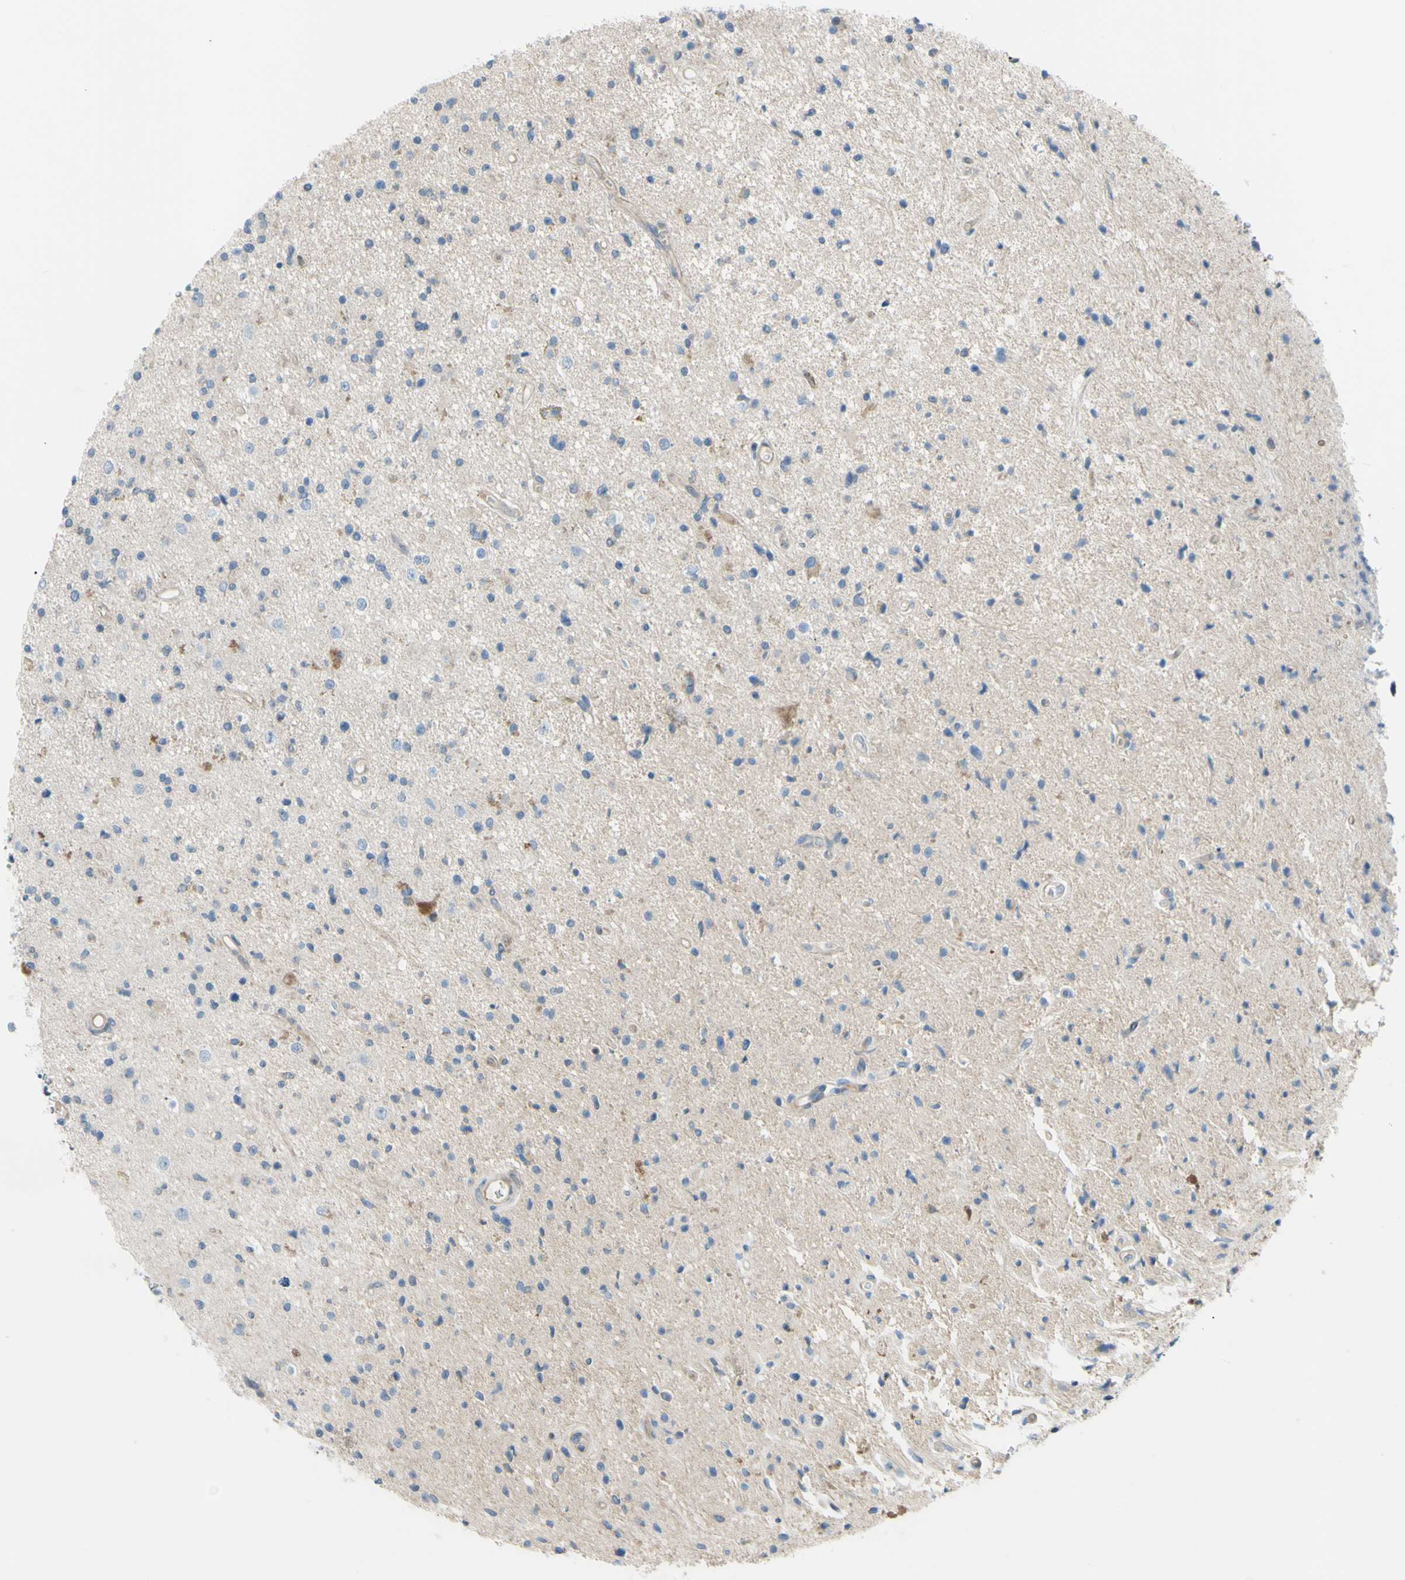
{"staining": {"intensity": "moderate", "quantity": "<25%", "location": "cytoplasmic/membranous"}, "tissue": "glioma", "cell_type": "Tumor cells", "image_type": "cancer", "snomed": [{"axis": "morphology", "description": "Glioma, malignant, High grade"}, {"axis": "topography", "description": "Brain"}], "caption": "Human glioma stained with a brown dye reveals moderate cytoplasmic/membranous positive positivity in approximately <25% of tumor cells.", "gene": "PAK2", "patient": {"sex": "male", "age": 33}}